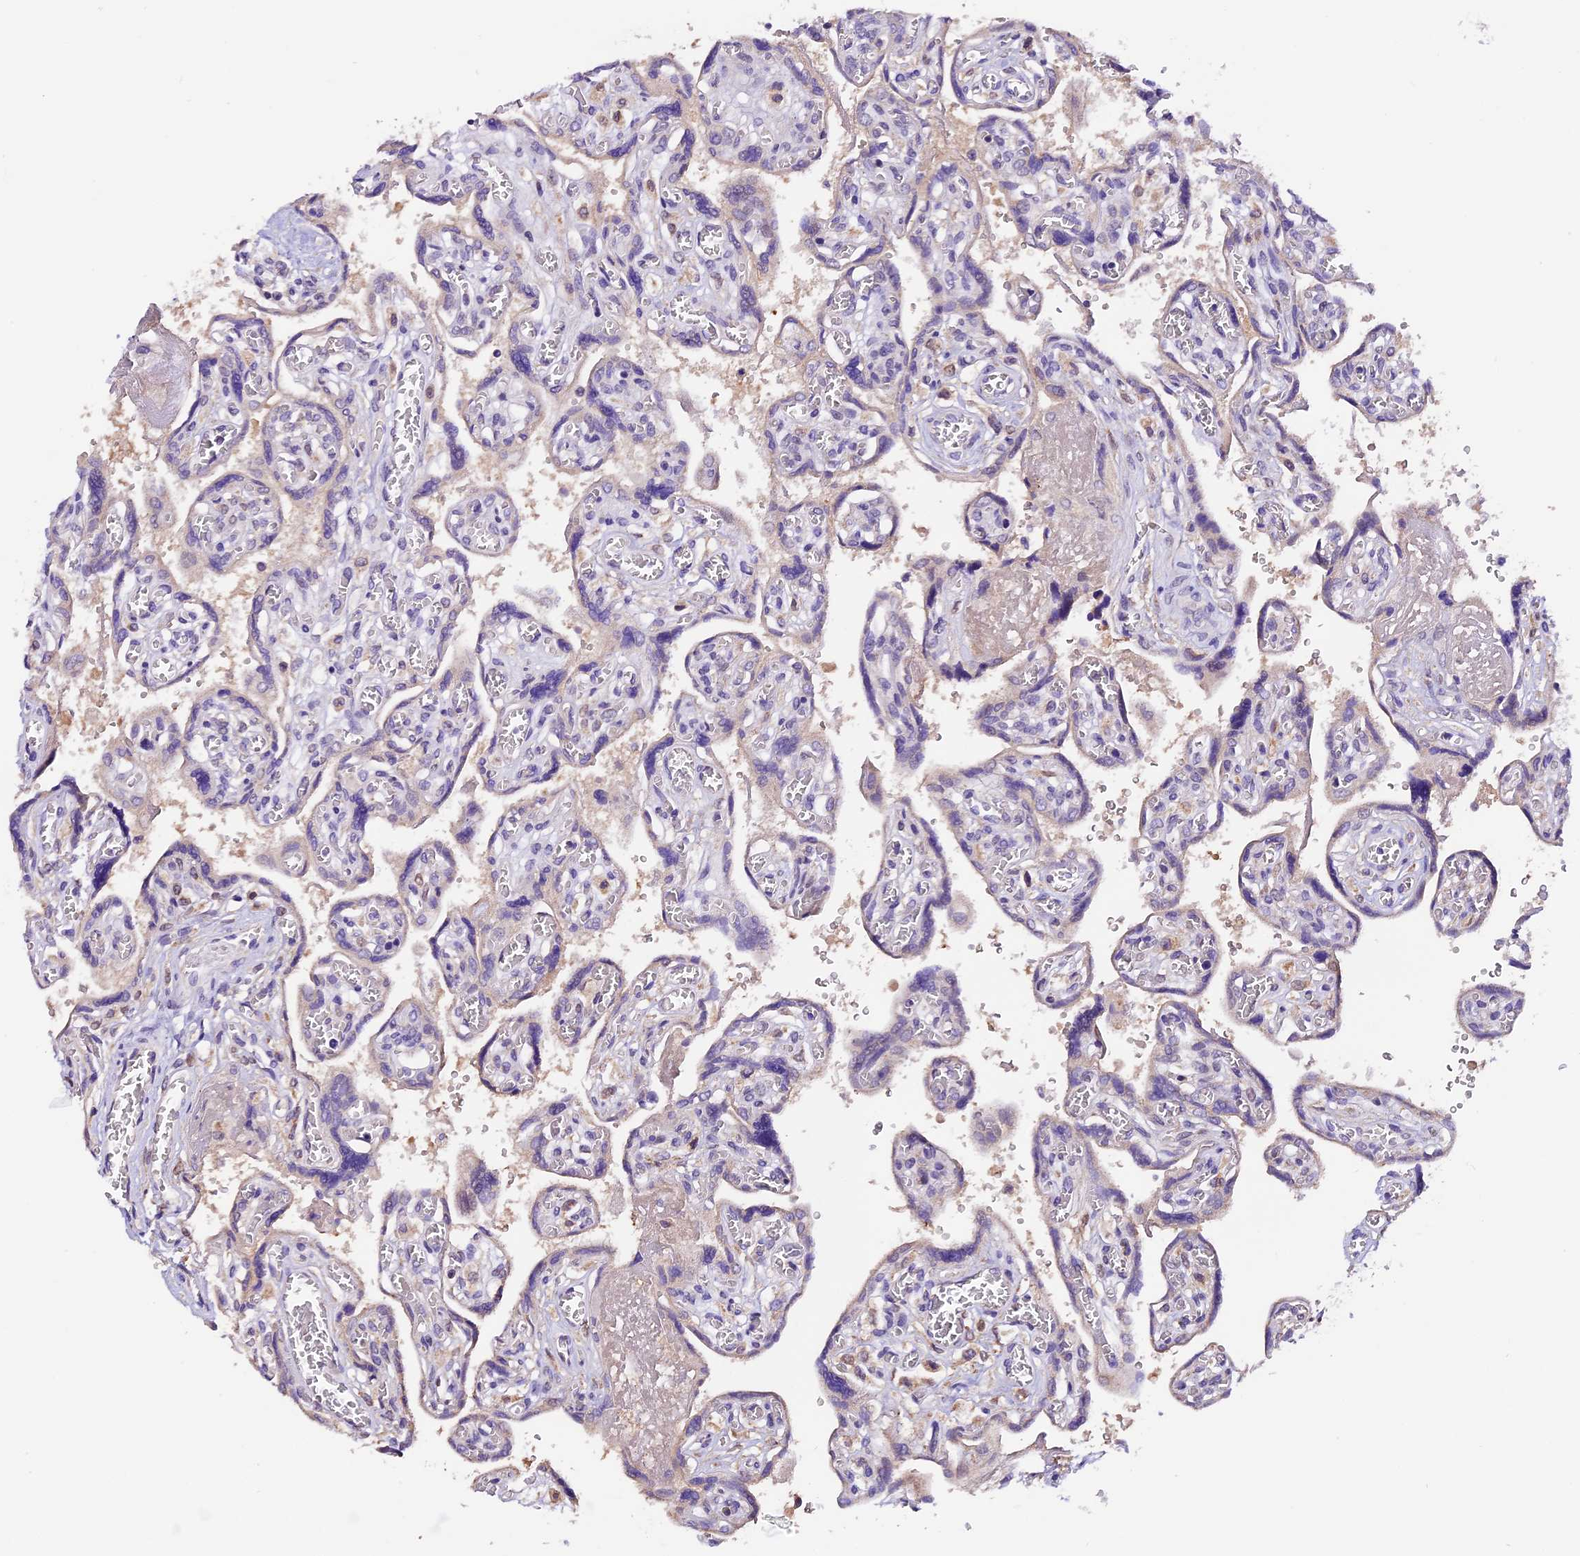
{"staining": {"intensity": "weak", "quantity": "<25%", "location": "cytoplasmic/membranous"}, "tissue": "placenta", "cell_type": "Trophoblastic cells", "image_type": "normal", "snomed": [{"axis": "morphology", "description": "Normal tissue, NOS"}, {"axis": "topography", "description": "Placenta"}], "caption": "This is a photomicrograph of immunohistochemistry (IHC) staining of normal placenta, which shows no staining in trophoblastic cells.", "gene": "DDX28", "patient": {"sex": "female", "age": 39}}